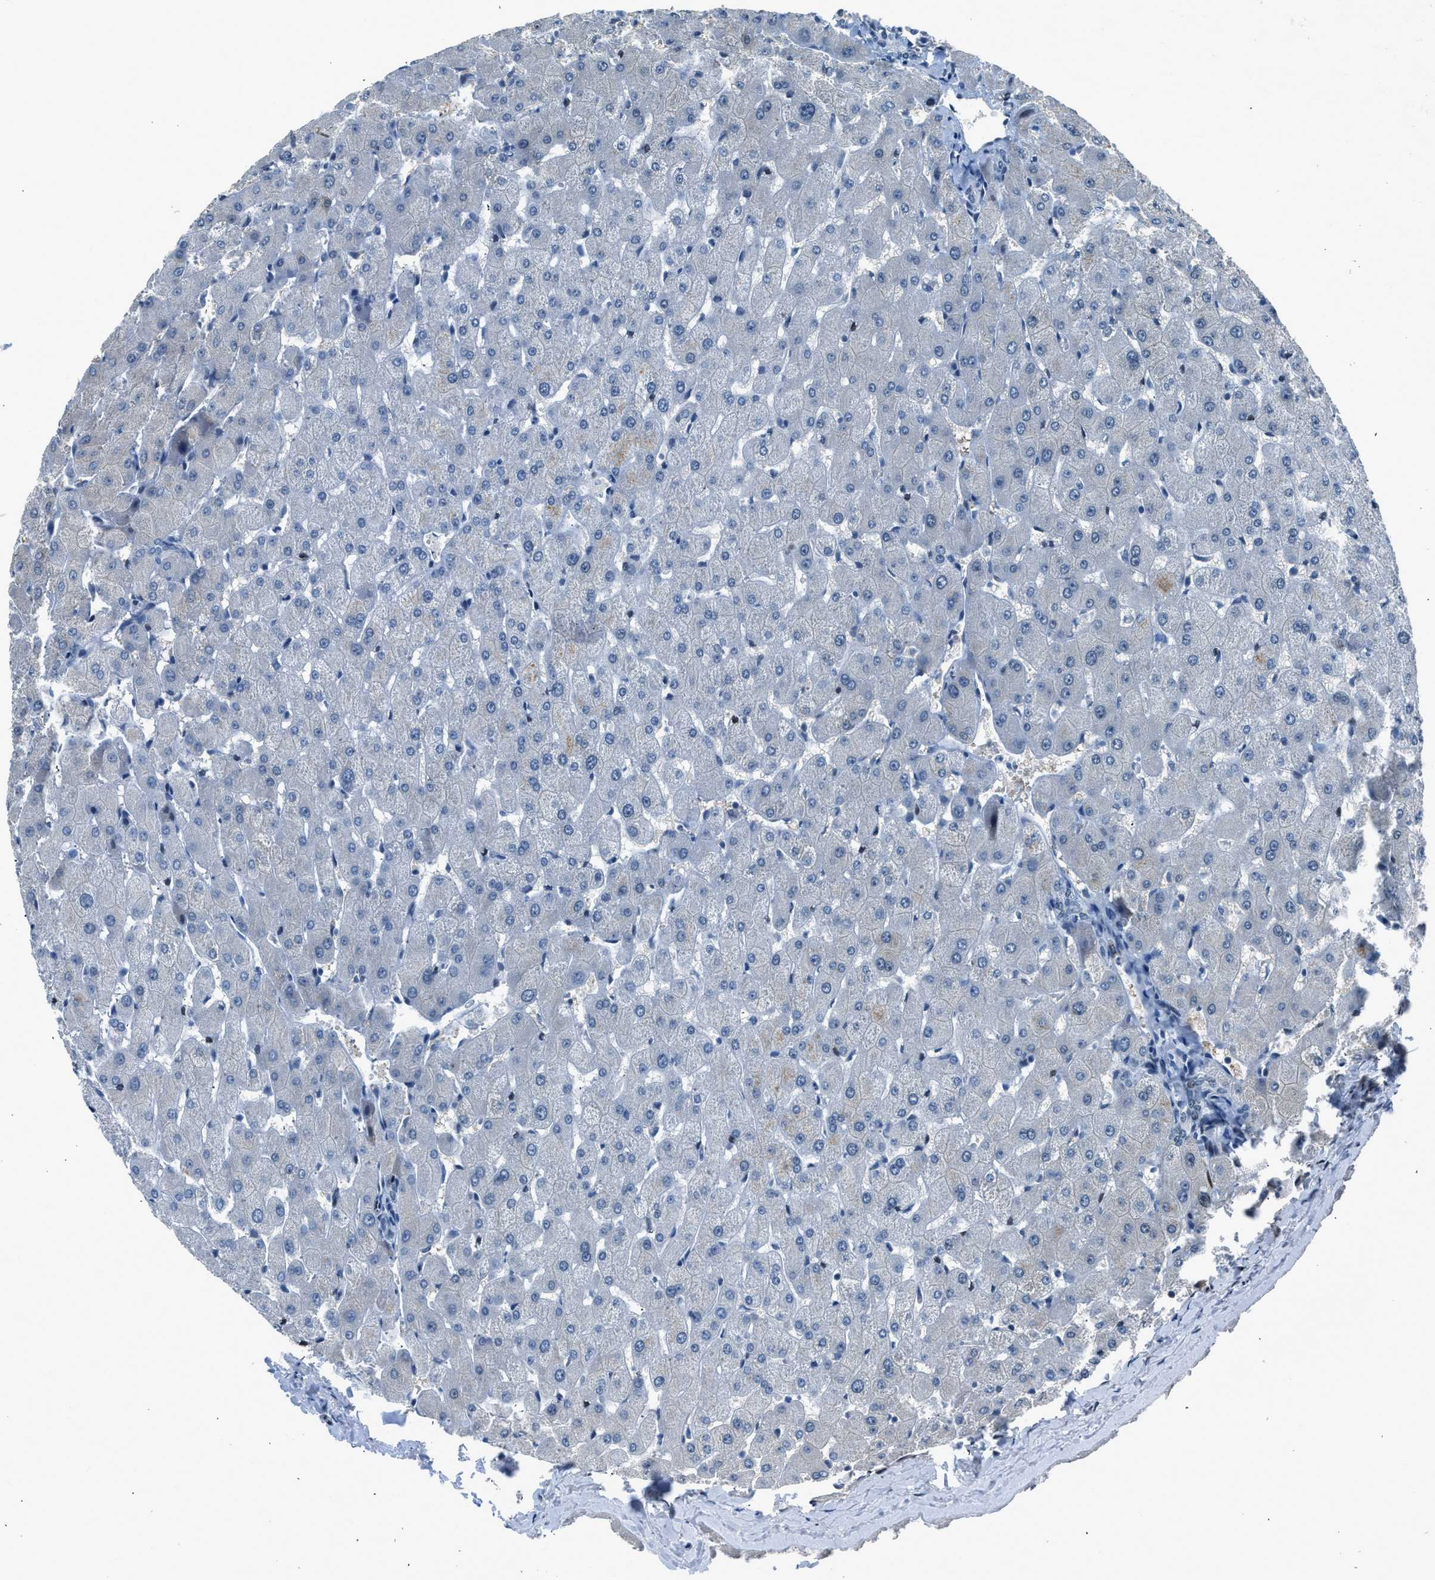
{"staining": {"intensity": "negative", "quantity": "none", "location": "none"}, "tissue": "liver", "cell_type": "Cholangiocytes", "image_type": "normal", "snomed": [{"axis": "morphology", "description": "Normal tissue, NOS"}, {"axis": "topography", "description": "Liver"}], "caption": "IHC histopathology image of unremarkable liver stained for a protein (brown), which exhibits no staining in cholangiocytes.", "gene": "RNF41", "patient": {"sex": "female", "age": 63}}